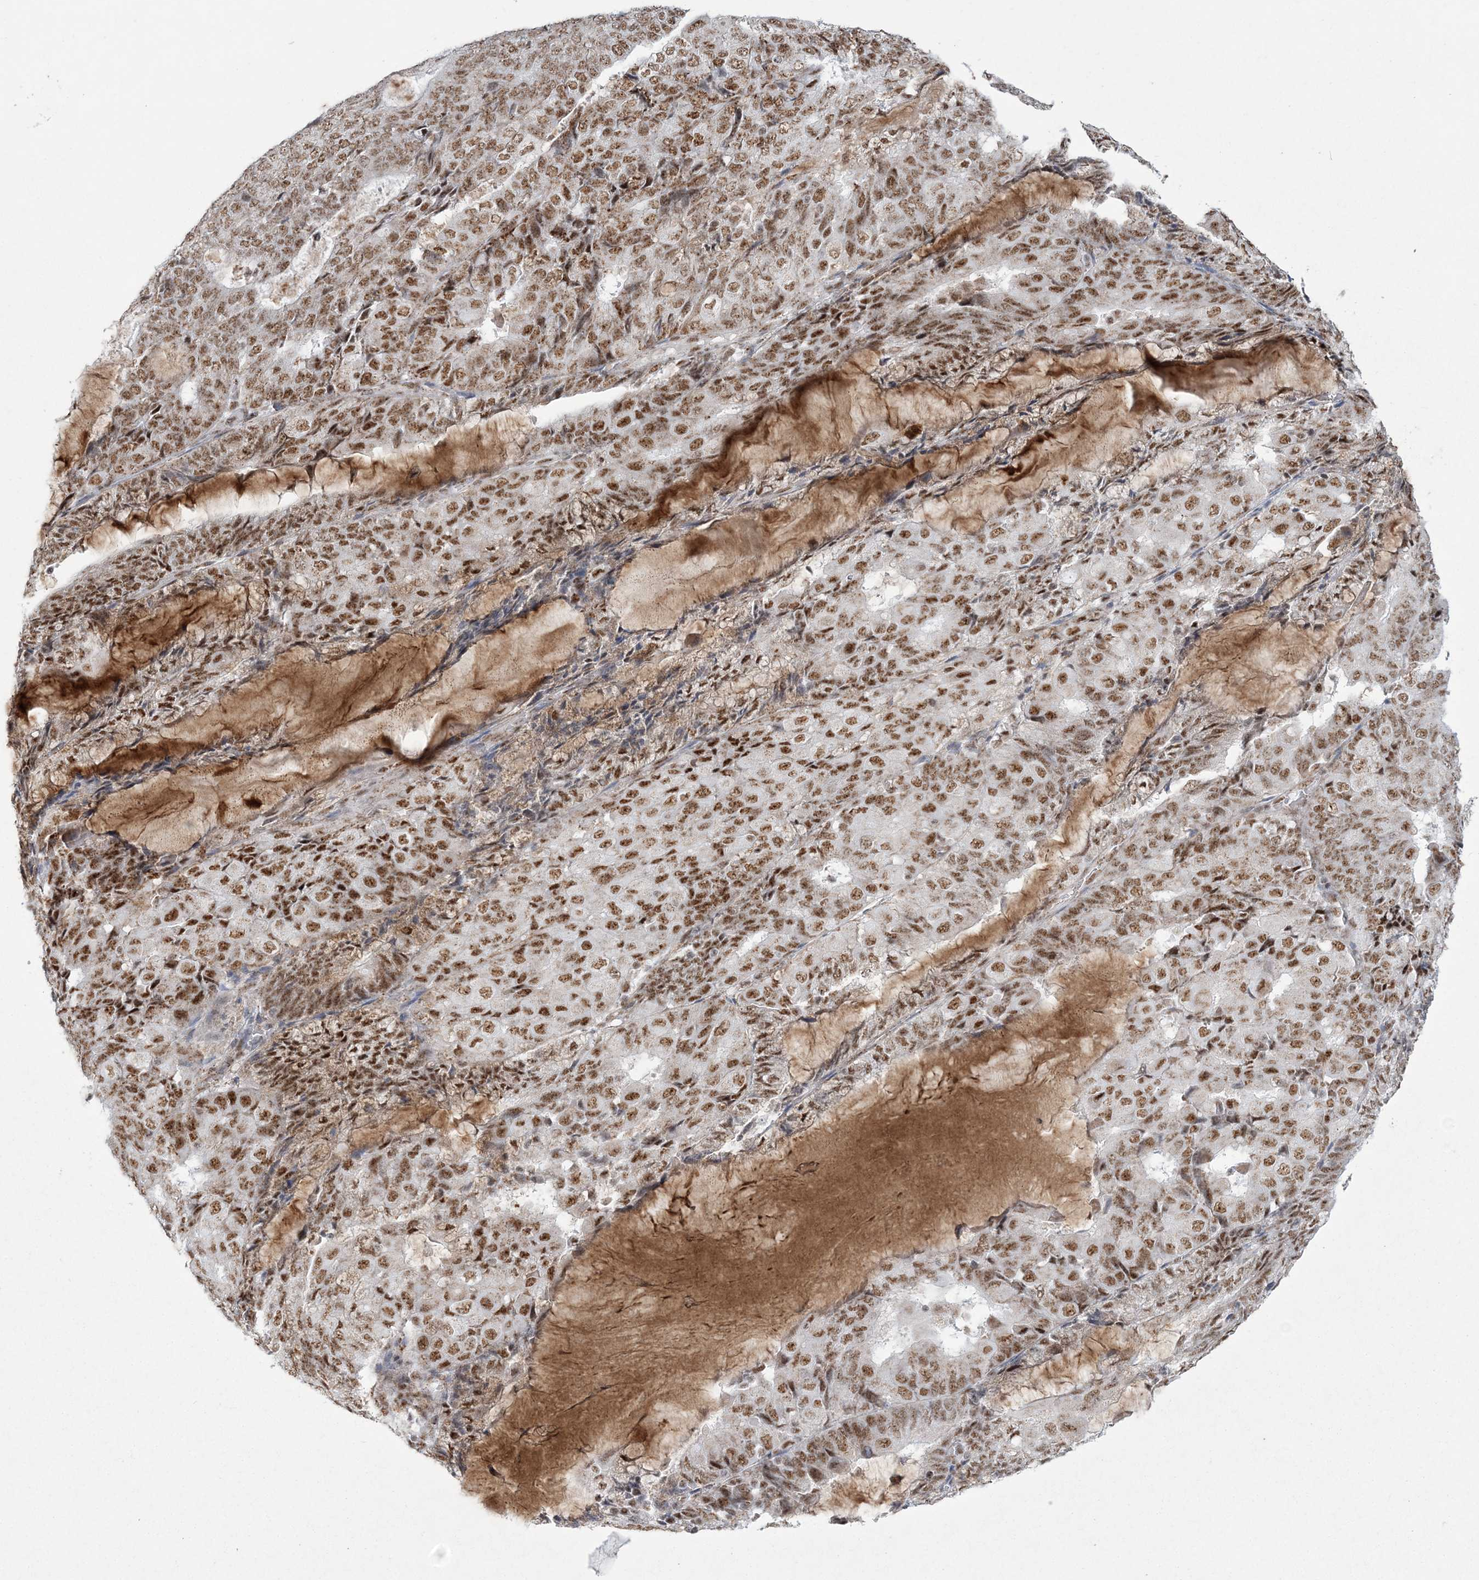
{"staining": {"intensity": "moderate", "quantity": ">75%", "location": "nuclear"}, "tissue": "endometrial cancer", "cell_type": "Tumor cells", "image_type": "cancer", "snomed": [{"axis": "morphology", "description": "Adenocarcinoma, NOS"}, {"axis": "topography", "description": "Endometrium"}], "caption": "An immunohistochemistry micrograph of tumor tissue is shown. Protein staining in brown labels moderate nuclear positivity in endometrial cancer within tumor cells. (DAB (3,3'-diaminobenzidine) IHC, brown staining for protein, blue staining for nuclei).", "gene": "RBM17", "patient": {"sex": "female", "age": 81}}